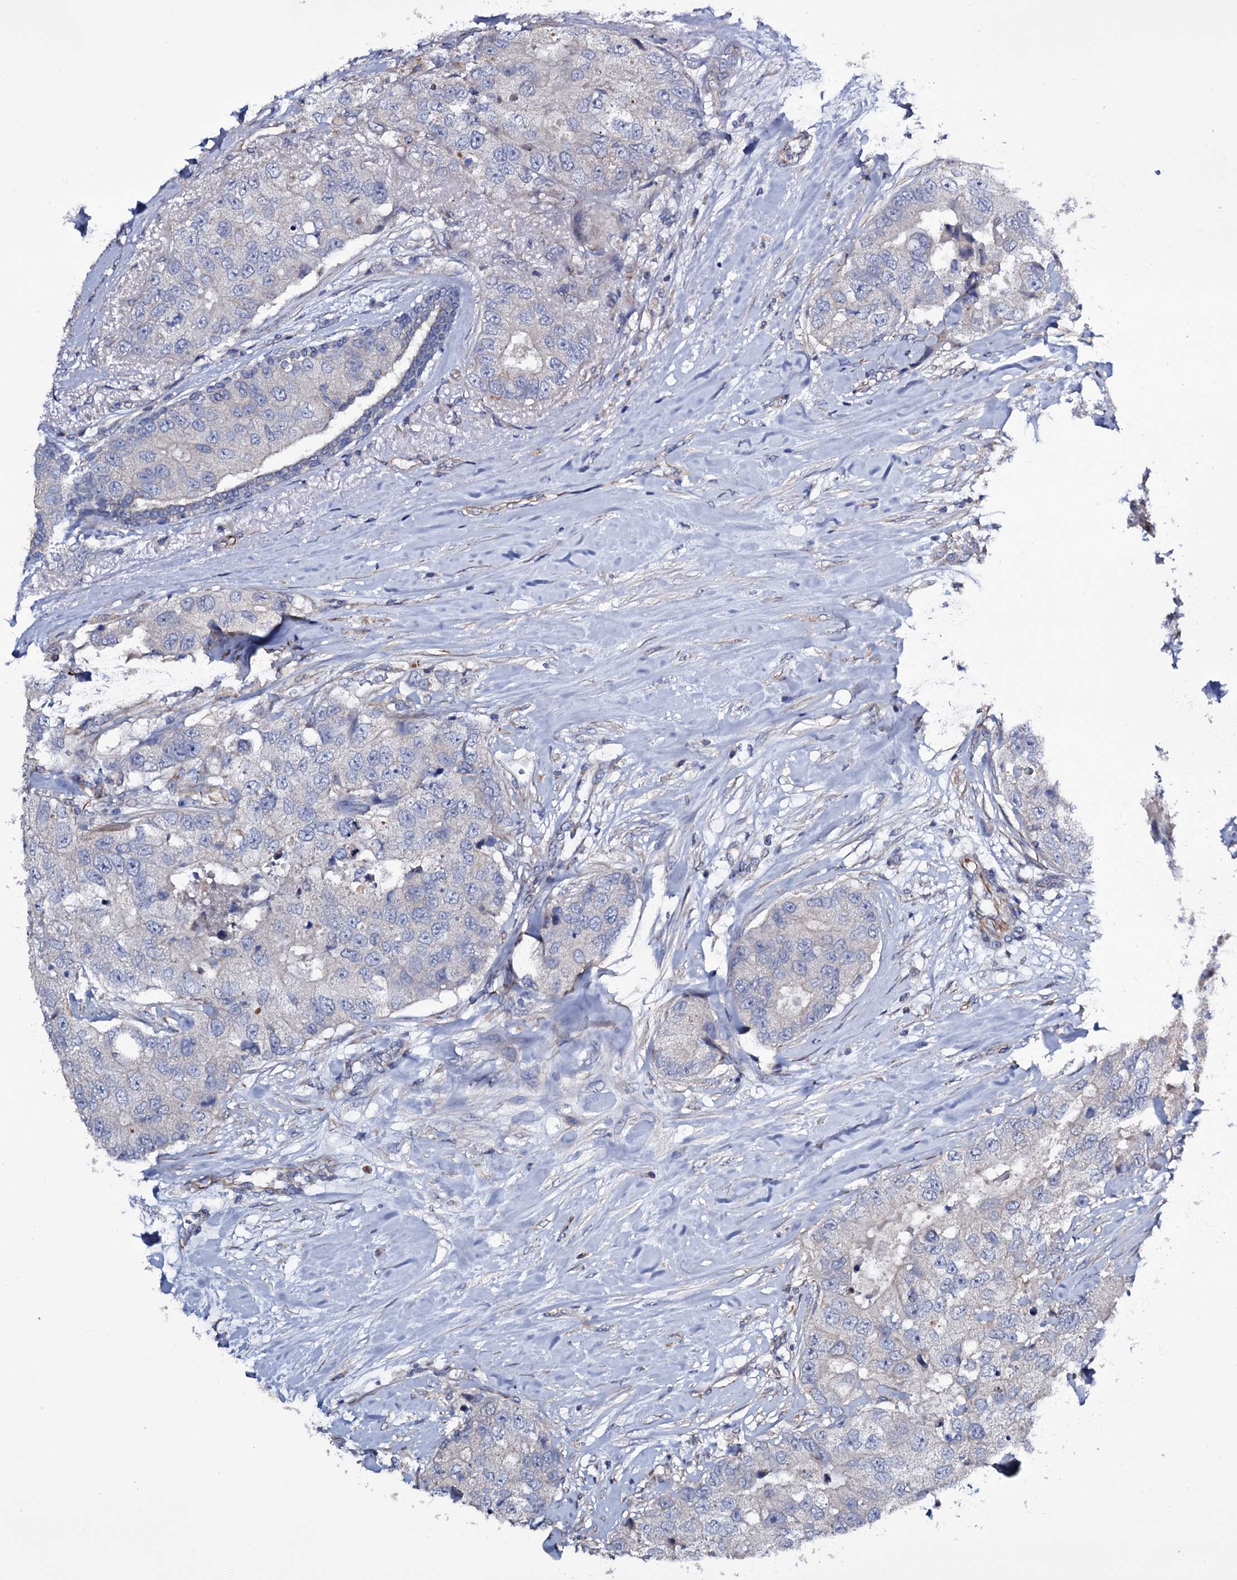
{"staining": {"intensity": "negative", "quantity": "none", "location": "none"}, "tissue": "breast cancer", "cell_type": "Tumor cells", "image_type": "cancer", "snomed": [{"axis": "morphology", "description": "Duct carcinoma"}, {"axis": "topography", "description": "Breast"}], "caption": "IHC image of infiltrating ductal carcinoma (breast) stained for a protein (brown), which displays no staining in tumor cells.", "gene": "BCL2L14", "patient": {"sex": "female", "age": 62}}